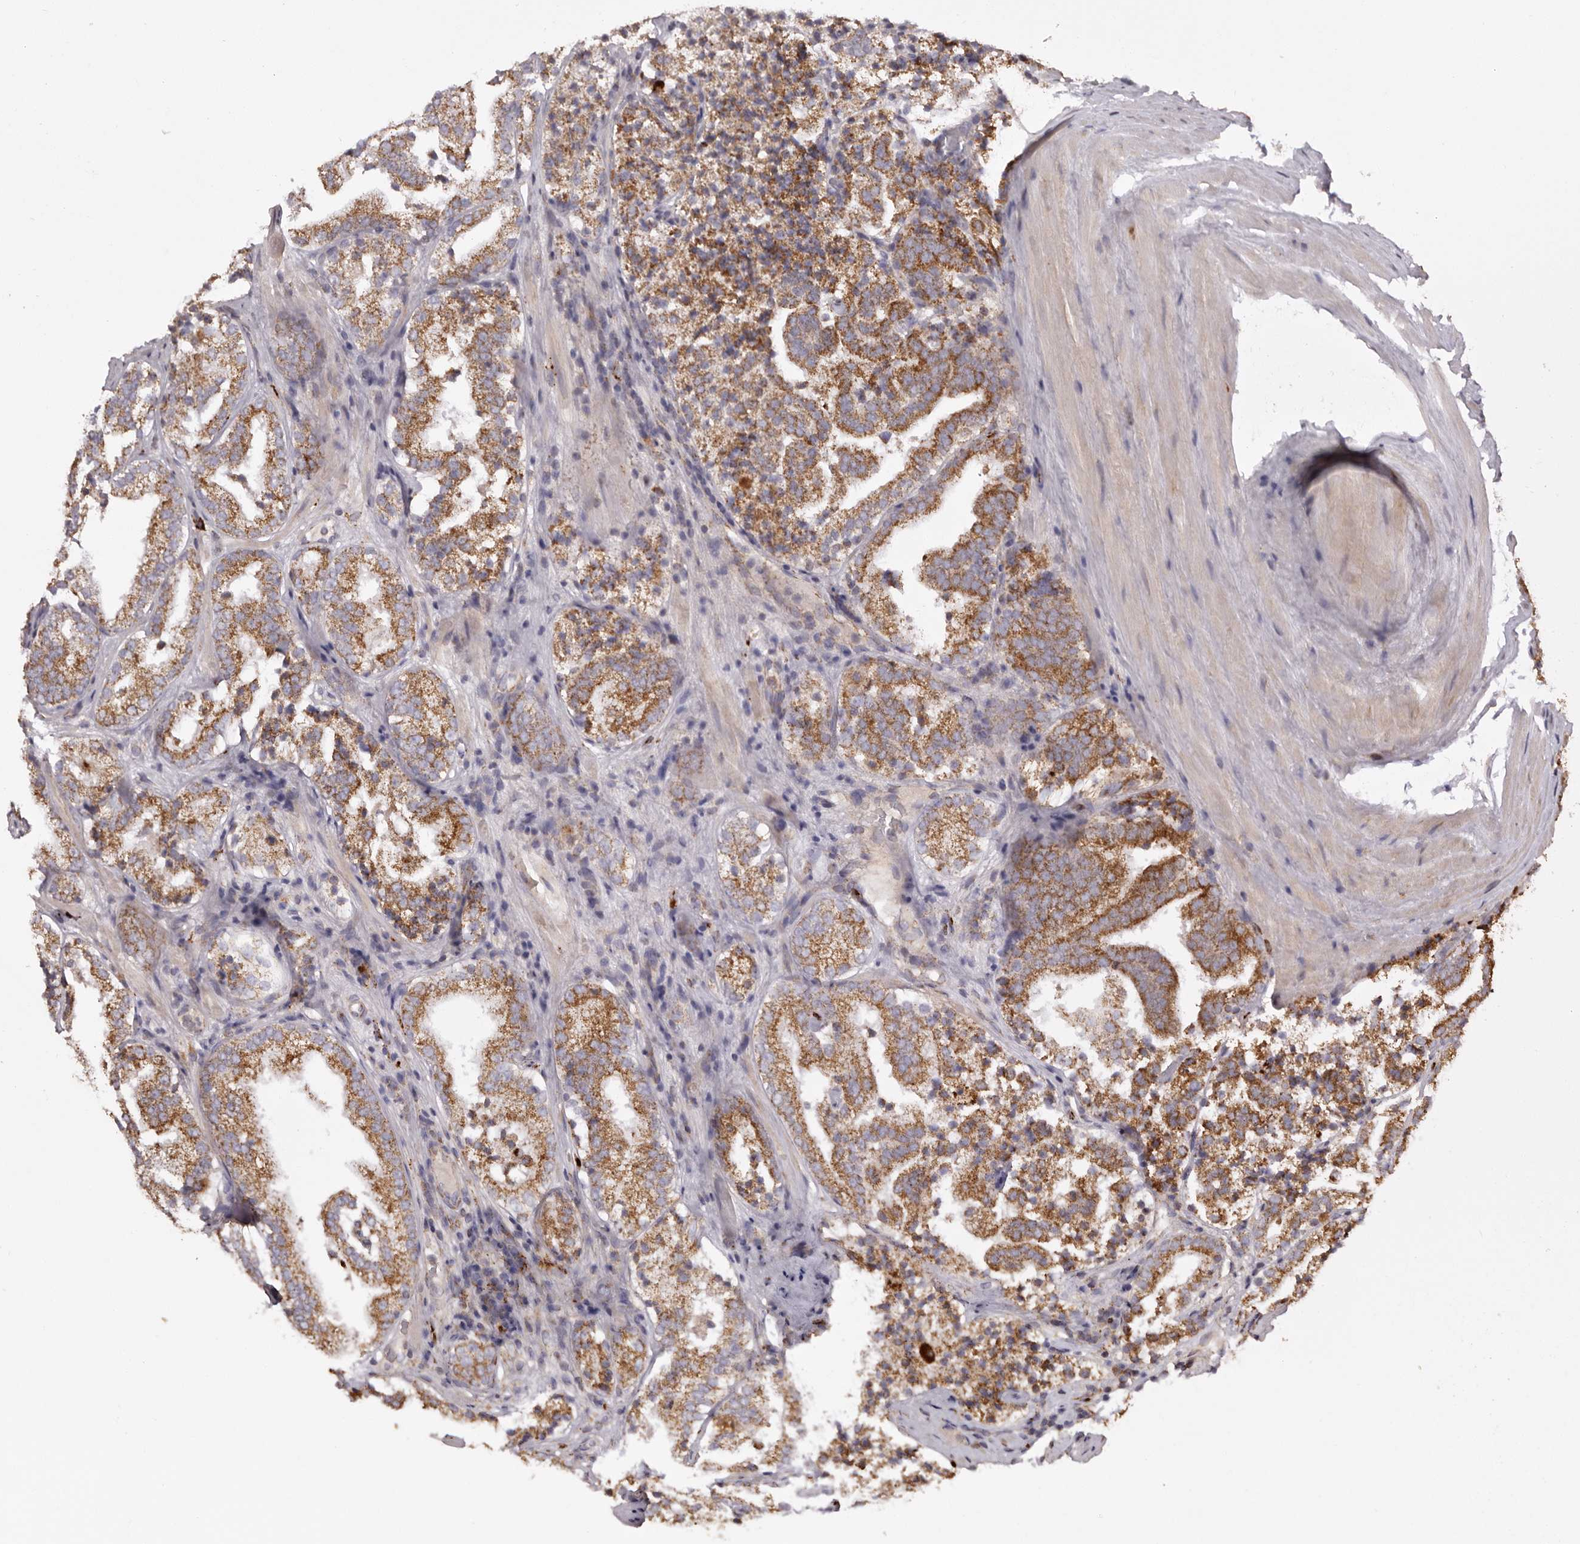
{"staining": {"intensity": "moderate", "quantity": ">75%", "location": "cytoplasmic/membranous"}, "tissue": "prostate cancer", "cell_type": "Tumor cells", "image_type": "cancer", "snomed": [{"axis": "morphology", "description": "Adenocarcinoma, High grade"}, {"axis": "topography", "description": "Prostate"}], "caption": "Immunohistochemical staining of human prostate high-grade adenocarcinoma shows medium levels of moderate cytoplasmic/membranous positivity in approximately >75% of tumor cells.", "gene": "MECR", "patient": {"sex": "male", "age": 57}}